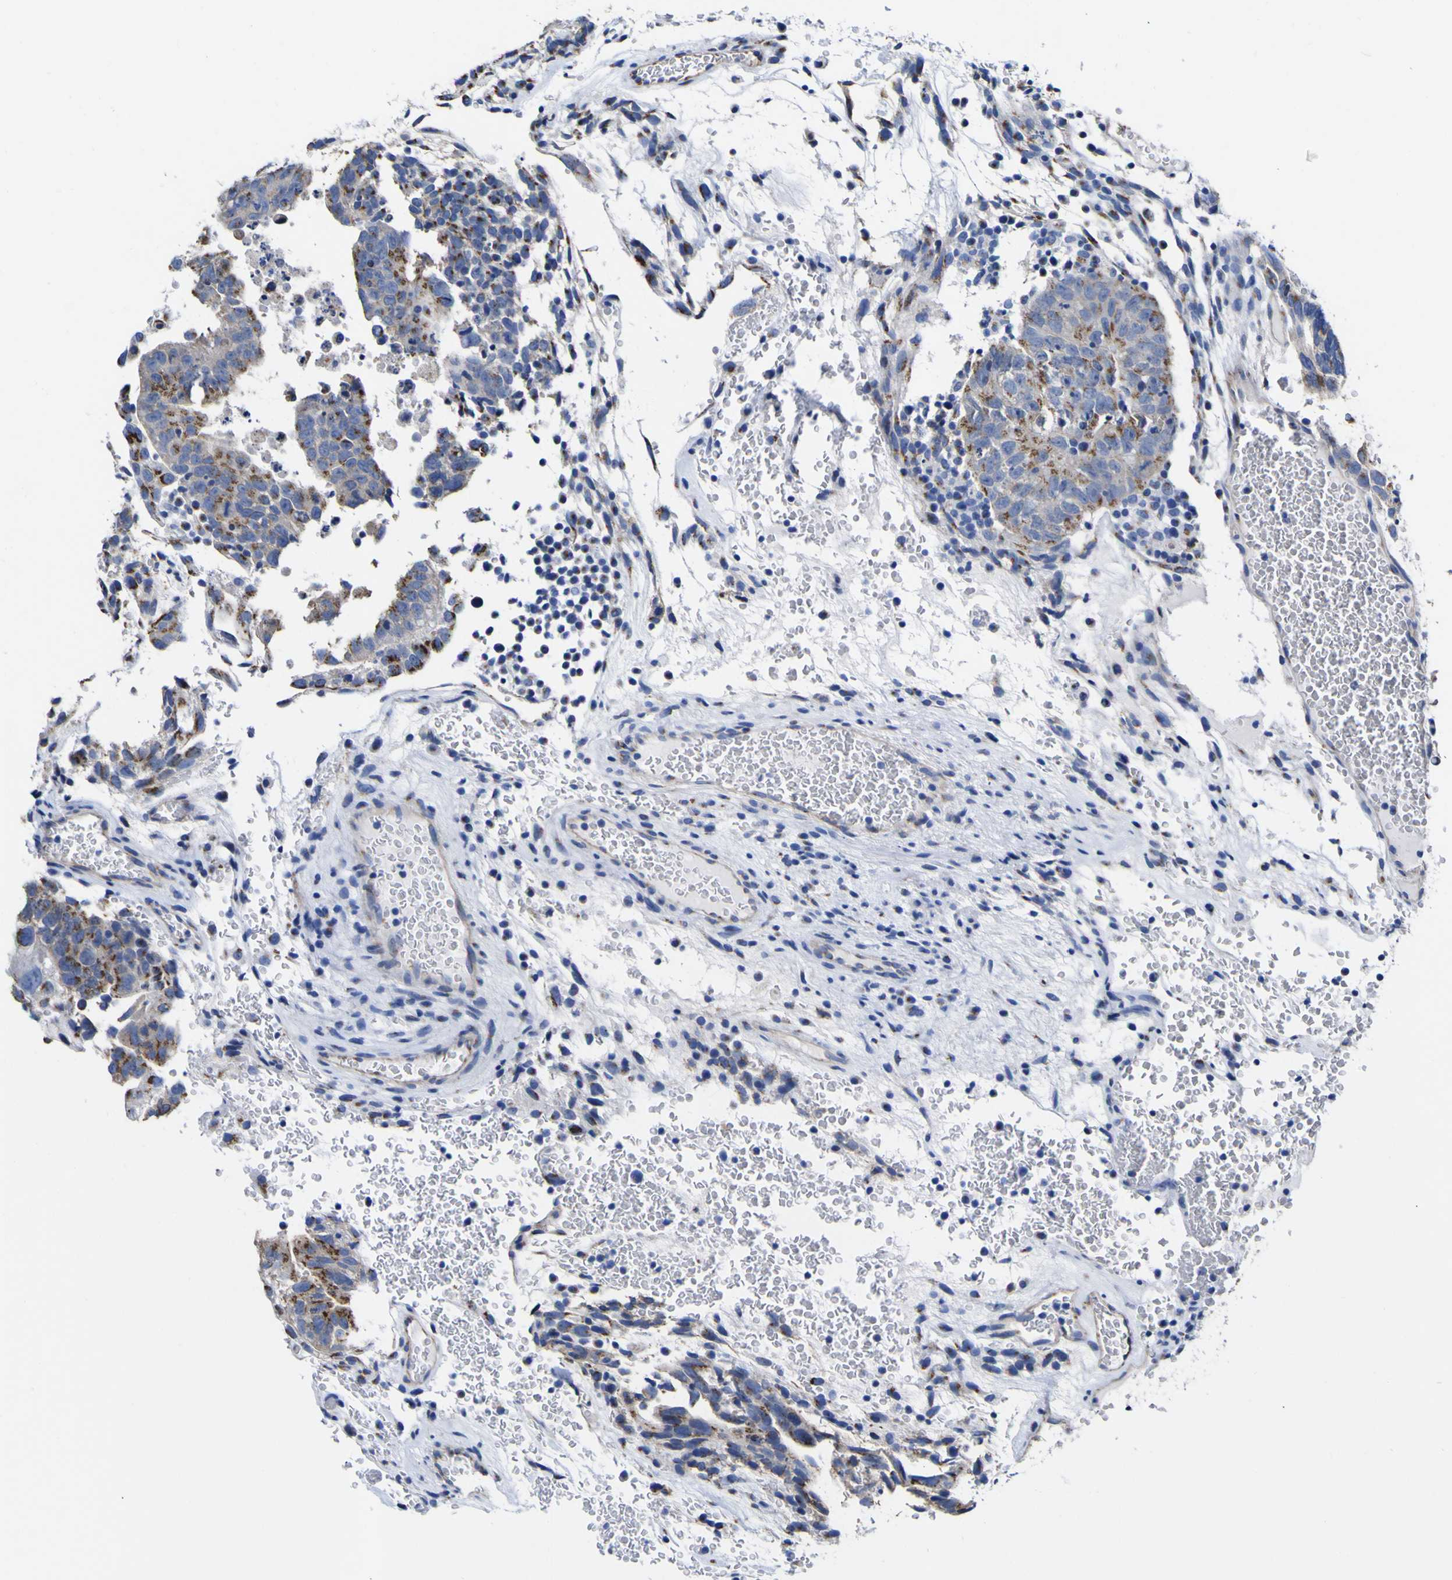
{"staining": {"intensity": "moderate", "quantity": ">75%", "location": "cytoplasmic/membranous"}, "tissue": "testis cancer", "cell_type": "Tumor cells", "image_type": "cancer", "snomed": [{"axis": "morphology", "description": "Seminoma, NOS"}, {"axis": "morphology", "description": "Carcinoma, Embryonal, NOS"}, {"axis": "topography", "description": "Testis"}], "caption": "Testis seminoma stained with a protein marker demonstrates moderate staining in tumor cells.", "gene": "GOLM1", "patient": {"sex": "male", "age": 52}}